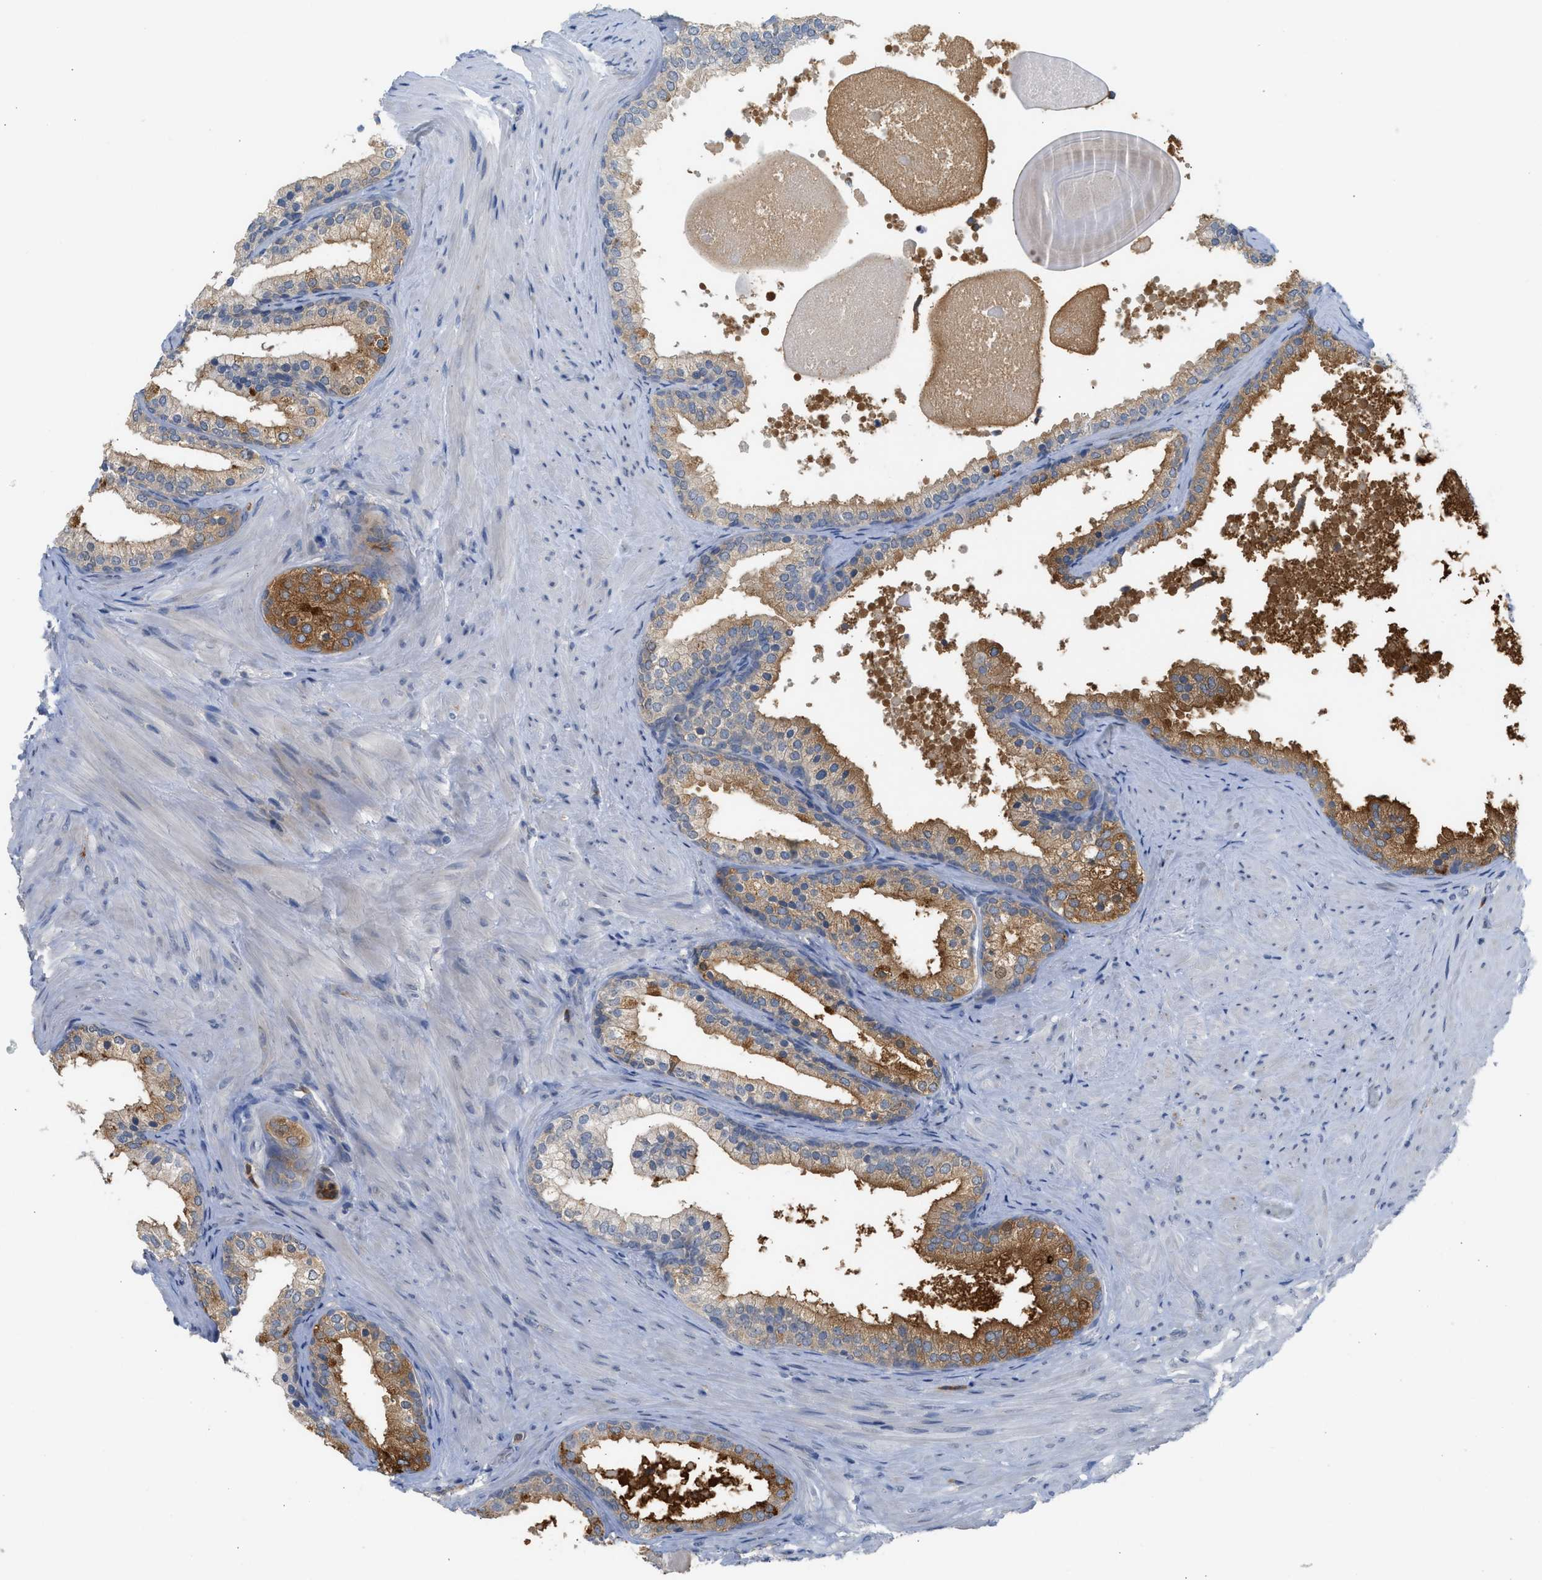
{"staining": {"intensity": "strong", "quantity": "25%-75%", "location": "cytoplasmic/membranous"}, "tissue": "prostate cancer", "cell_type": "Tumor cells", "image_type": "cancer", "snomed": [{"axis": "morphology", "description": "Adenocarcinoma, Low grade"}, {"axis": "topography", "description": "Prostate"}], "caption": "DAB (3,3'-diaminobenzidine) immunohistochemical staining of human prostate cancer exhibits strong cytoplasmic/membranous protein positivity in about 25%-75% of tumor cells.", "gene": "RHBDF2", "patient": {"sex": "male", "age": 69}}